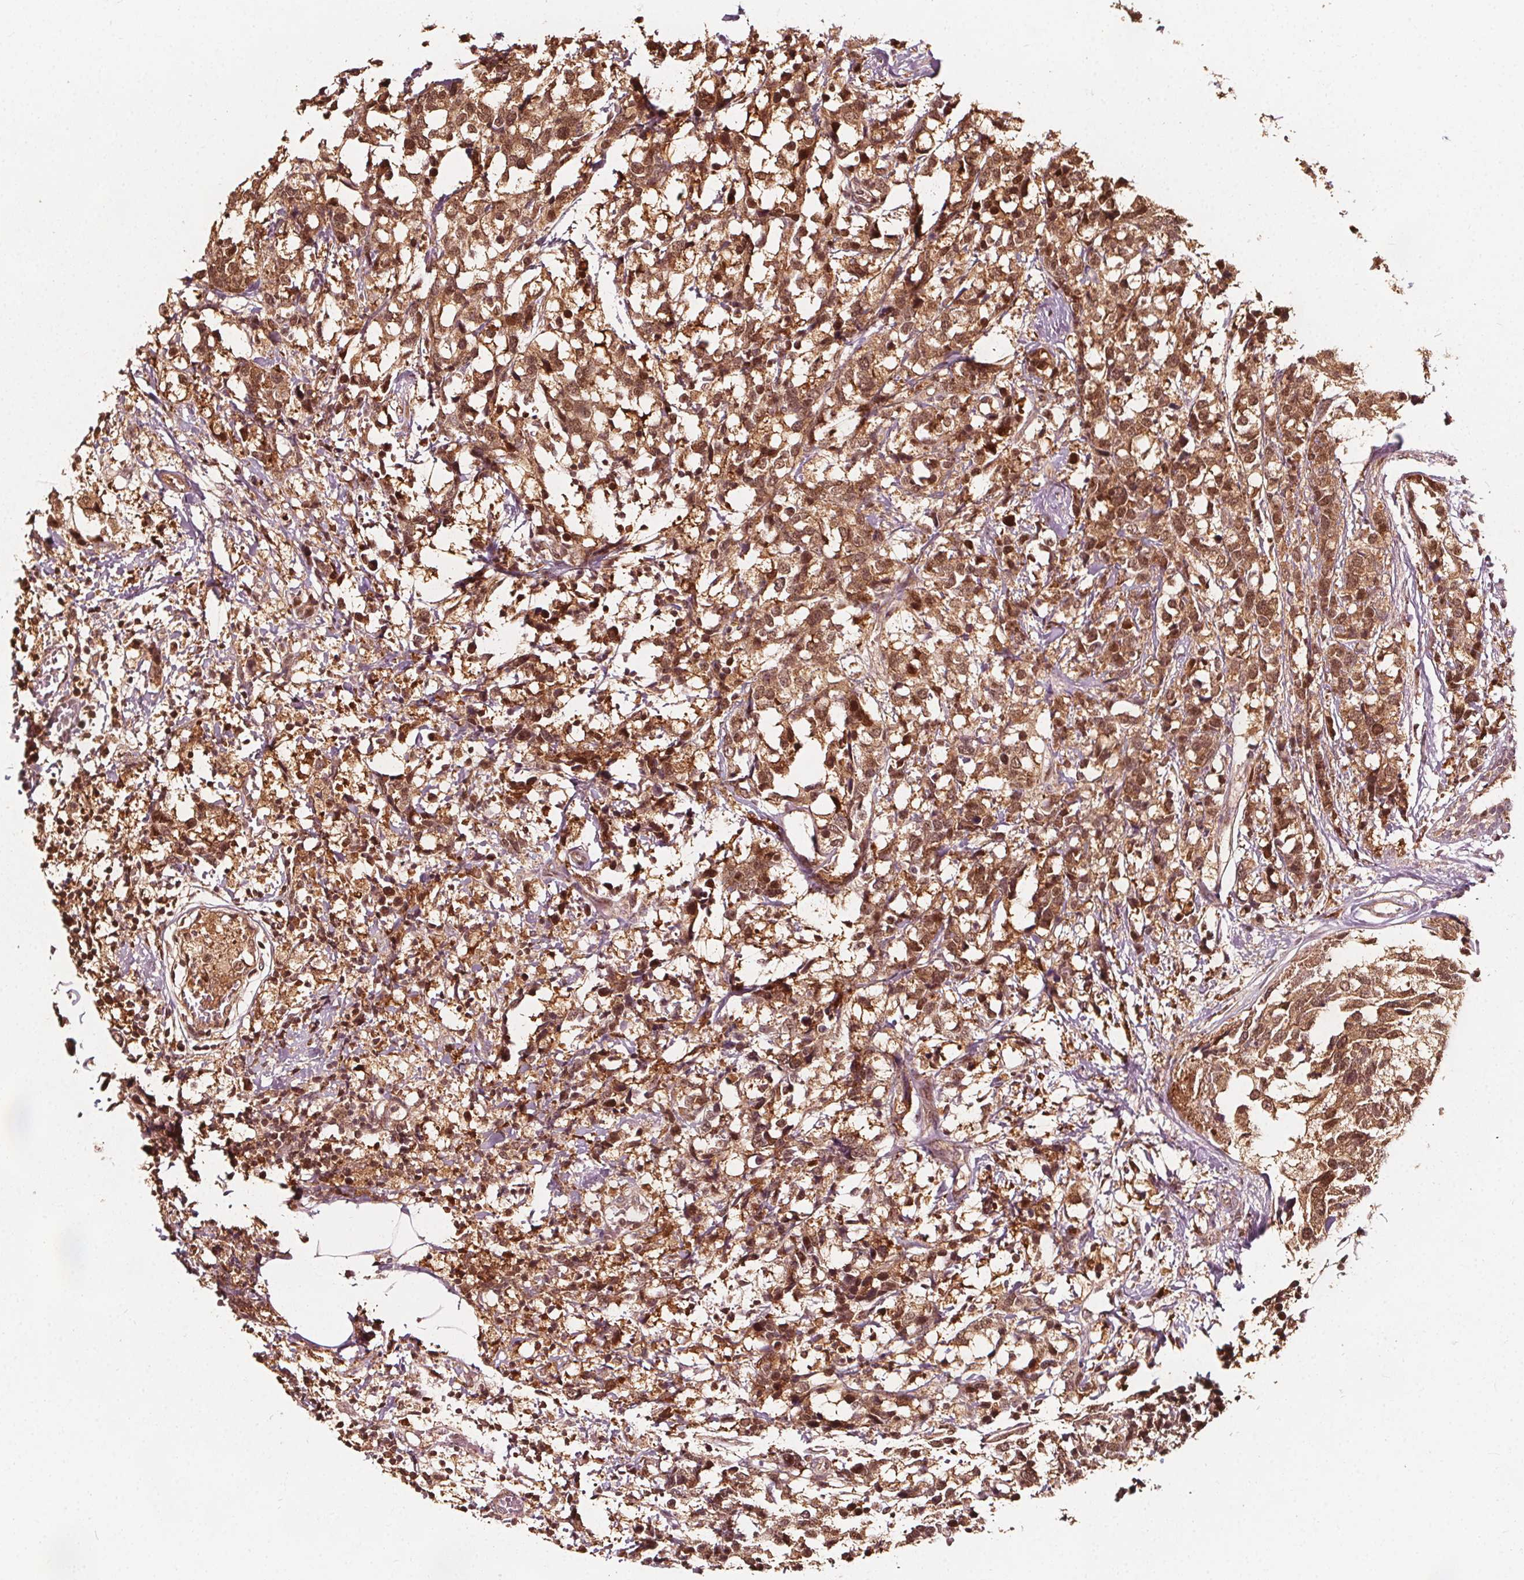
{"staining": {"intensity": "moderate", "quantity": ">75%", "location": "cytoplasmic/membranous,nuclear"}, "tissue": "breast cancer", "cell_type": "Tumor cells", "image_type": "cancer", "snomed": [{"axis": "morphology", "description": "Lobular carcinoma"}, {"axis": "topography", "description": "Breast"}], "caption": "Protein staining displays moderate cytoplasmic/membranous and nuclear expression in about >75% of tumor cells in lobular carcinoma (breast). Using DAB (brown) and hematoxylin (blue) stains, captured at high magnification using brightfield microscopy.", "gene": "AIP", "patient": {"sex": "female", "age": 59}}